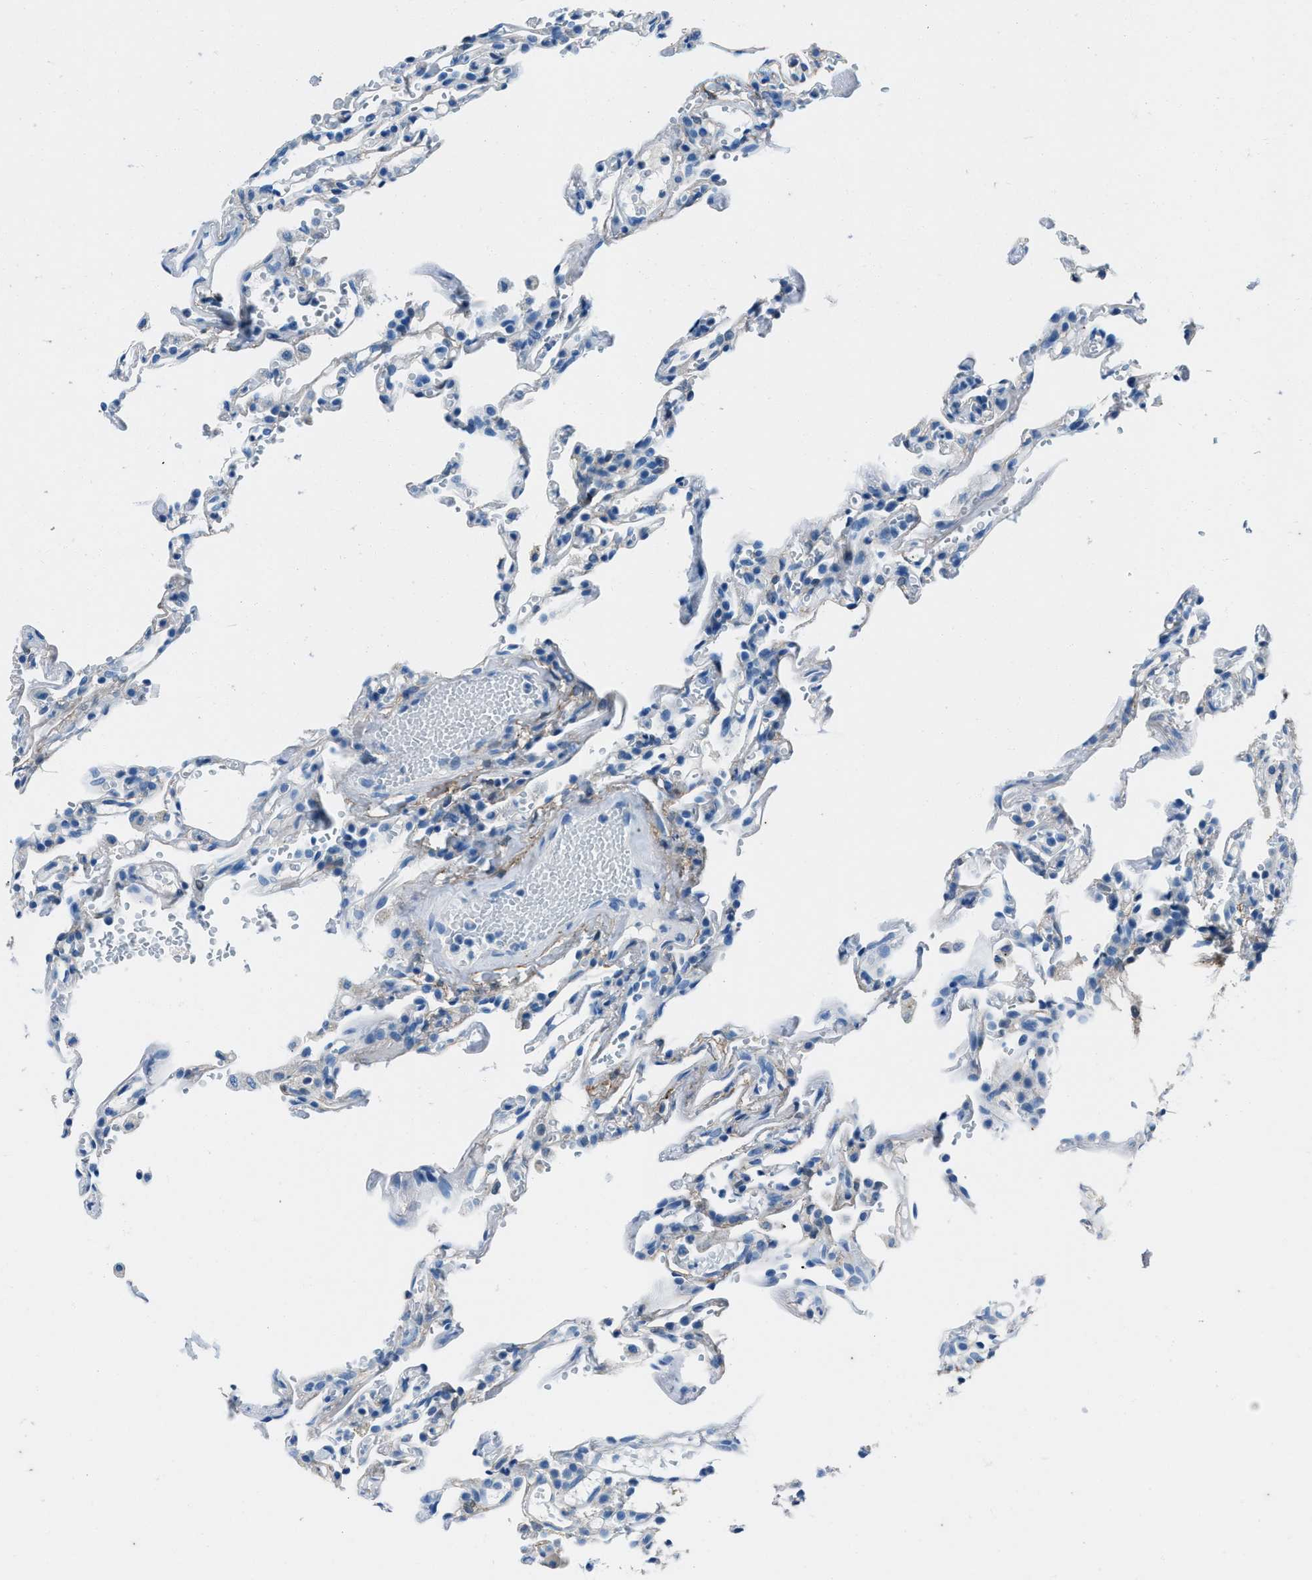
{"staining": {"intensity": "negative", "quantity": "none", "location": "none"}, "tissue": "lung", "cell_type": "Alveolar cells", "image_type": "normal", "snomed": [{"axis": "morphology", "description": "Normal tissue, NOS"}, {"axis": "topography", "description": "Lung"}], "caption": "The image reveals no significant expression in alveolar cells of lung.", "gene": "AMACR", "patient": {"sex": "male", "age": 21}}